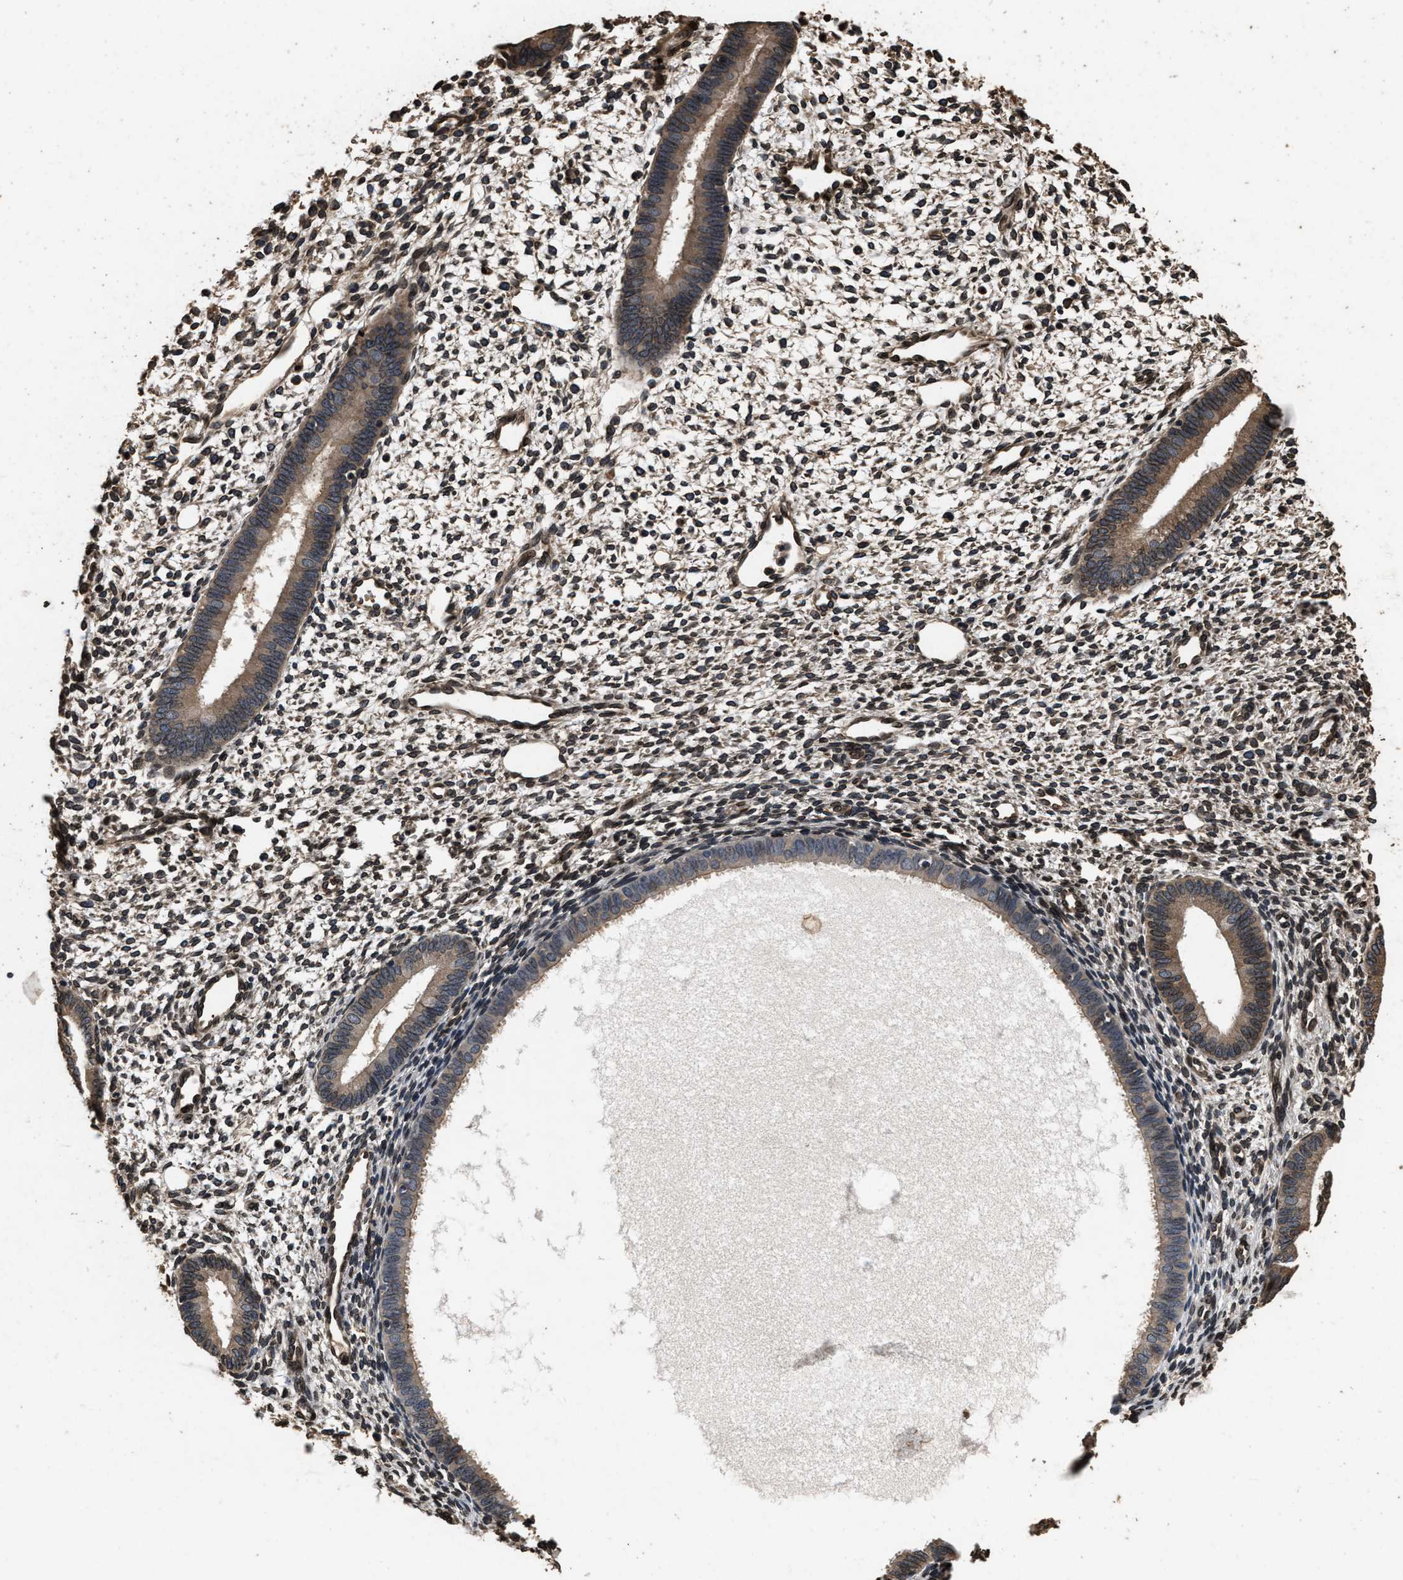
{"staining": {"intensity": "moderate", "quantity": "25%-75%", "location": "cytoplasmic/membranous,nuclear"}, "tissue": "endometrium", "cell_type": "Cells in endometrial stroma", "image_type": "normal", "snomed": [{"axis": "morphology", "description": "Normal tissue, NOS"}, {"axis": "topography", "description": "Endometrium"}], "caption": "The image shows immunohistochemical staining of benign endometrium. There is moderate cytoplasmic/membranous,nuclear staining is seen in approximately 25%-75% of cells in endometrial stroma. (DAB (3,3'-diaminobenzidine) IHC with brightfield microscopy, high magnification).", "gene": "ACCS", "patient": {"sex": "female", "age": 46}}